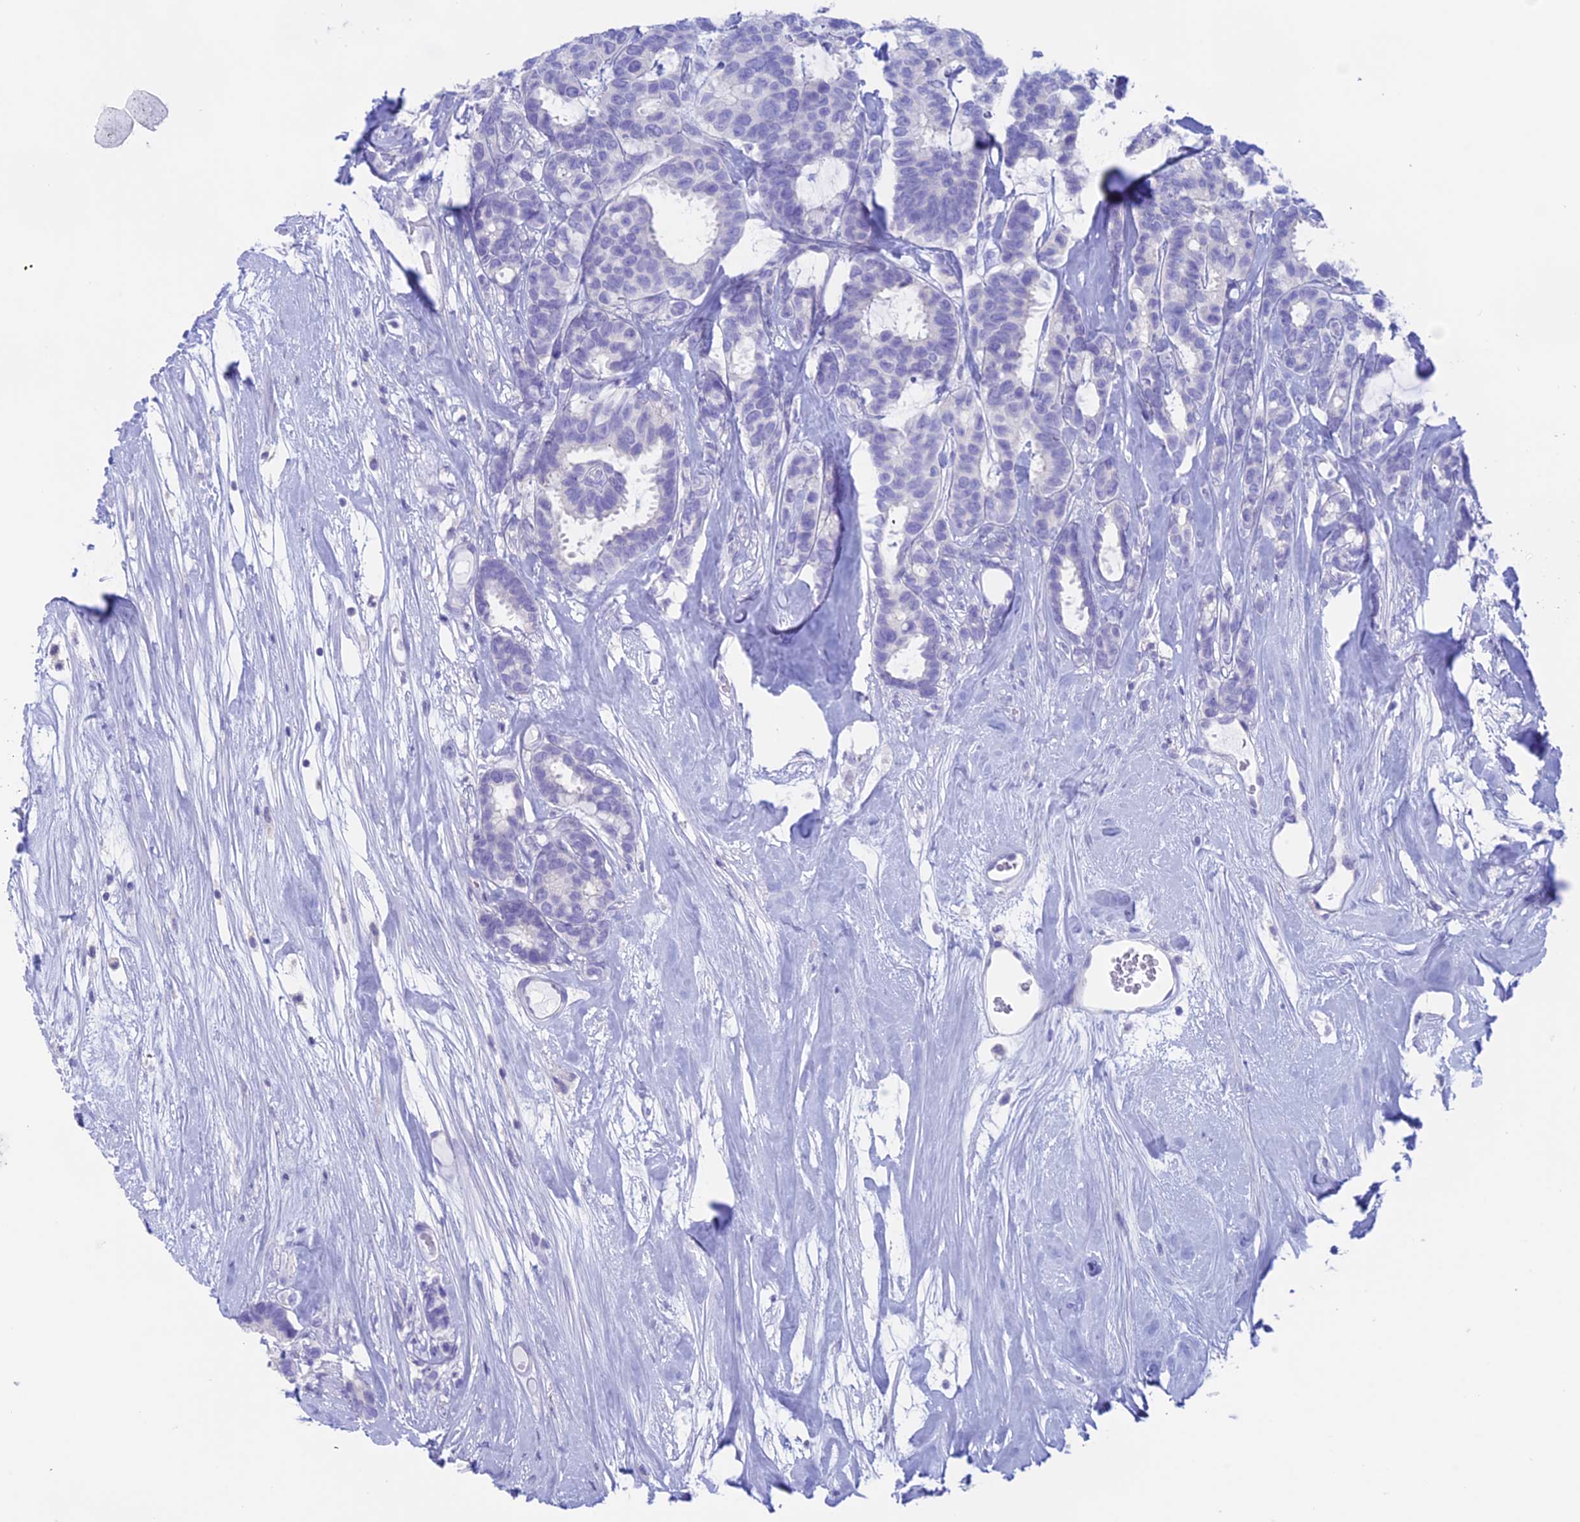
{"staining": {"intensity": "negative", "quantity": "none", "location": "none"}, "tissue": "breast cancer", "cell_type": "Tumor cells", "image_type": "cancer", "snomed": [{"axis": "morphology", "description": "Duct carcinoma"}, {"axis": "topography", "description": "Breast"}], "caption": "IHC micrograph of invasive ductal carcinoma (breast) stained for a protein (brown), which displays no staining in tumor cells.", "gene": "RP1", "patient": {"sex": "female", "age": 87}}